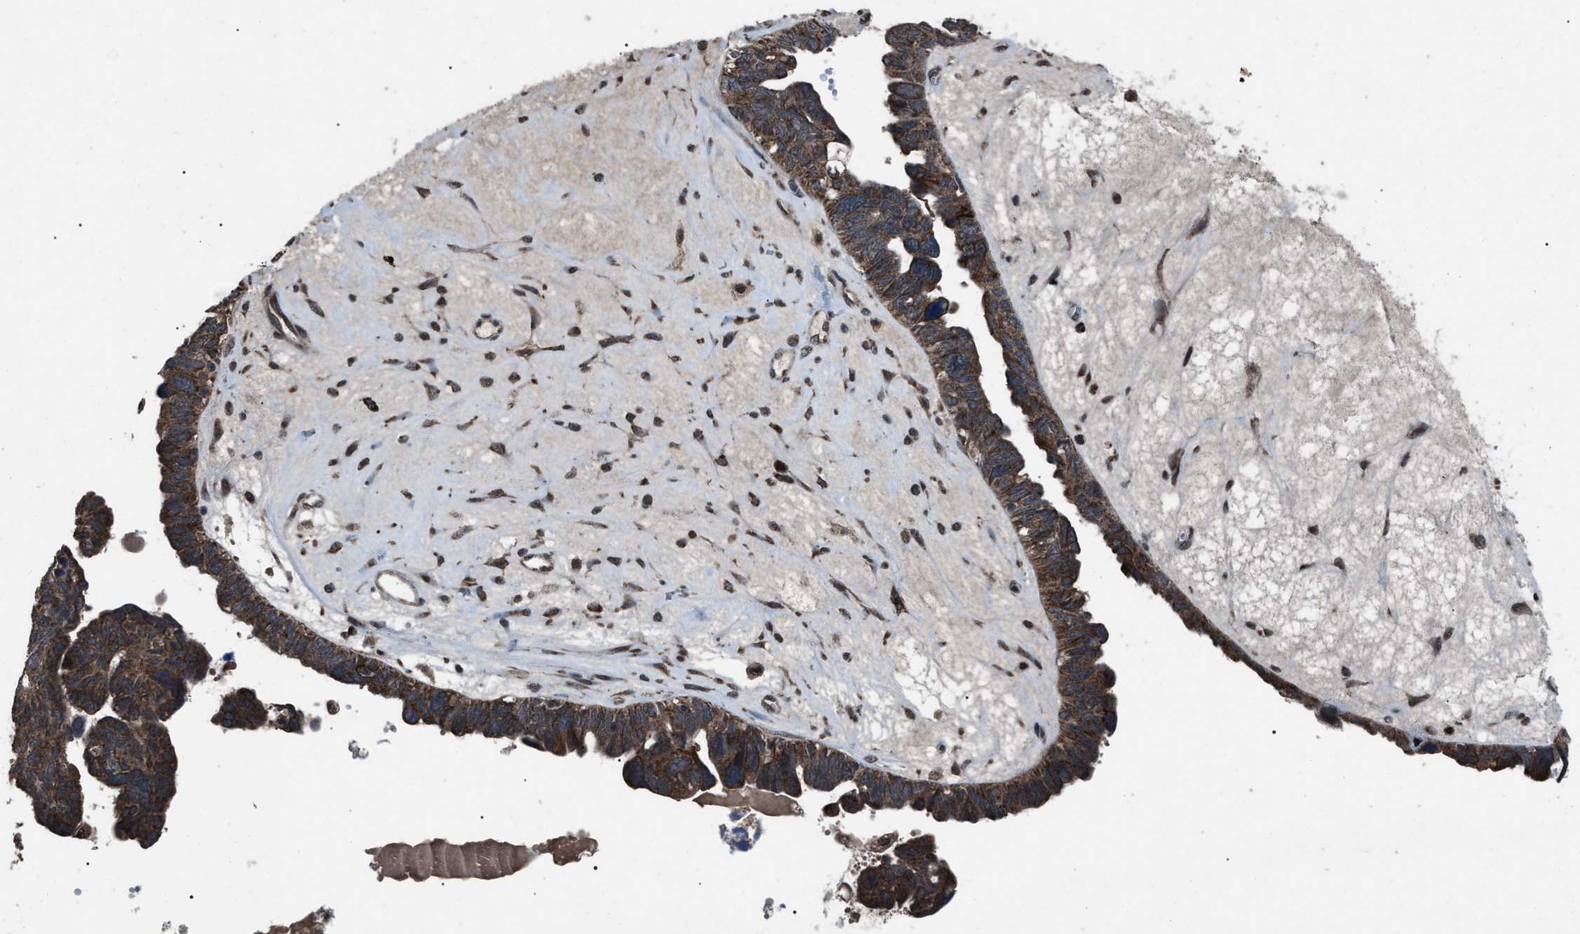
{"staining": {"intensity": "strong", "quantity": ">75%", "location": "cytoplasmic/membranous"}, "tissue": "ovarian cancer", "cell_type": "Tumor cells", "image_type": "cancer", "snomed": [{"axis": "morphology", "description": "Cystadenocarcinoma, serous, NOS"}, {"axis": "topography", "description": "Ovary"}], "caption": "Tumor cells exhibit high levels of strong cytoplasmic/membranous staining in approximately >75% of cells in human ovarian cancer (serous cystadenocarcinoma). (brown staining indicates protein expression, while blue staining denotes nuclei).", "gene": "ZFAND2A", "patient": {"sex": "female", "age": 79}}